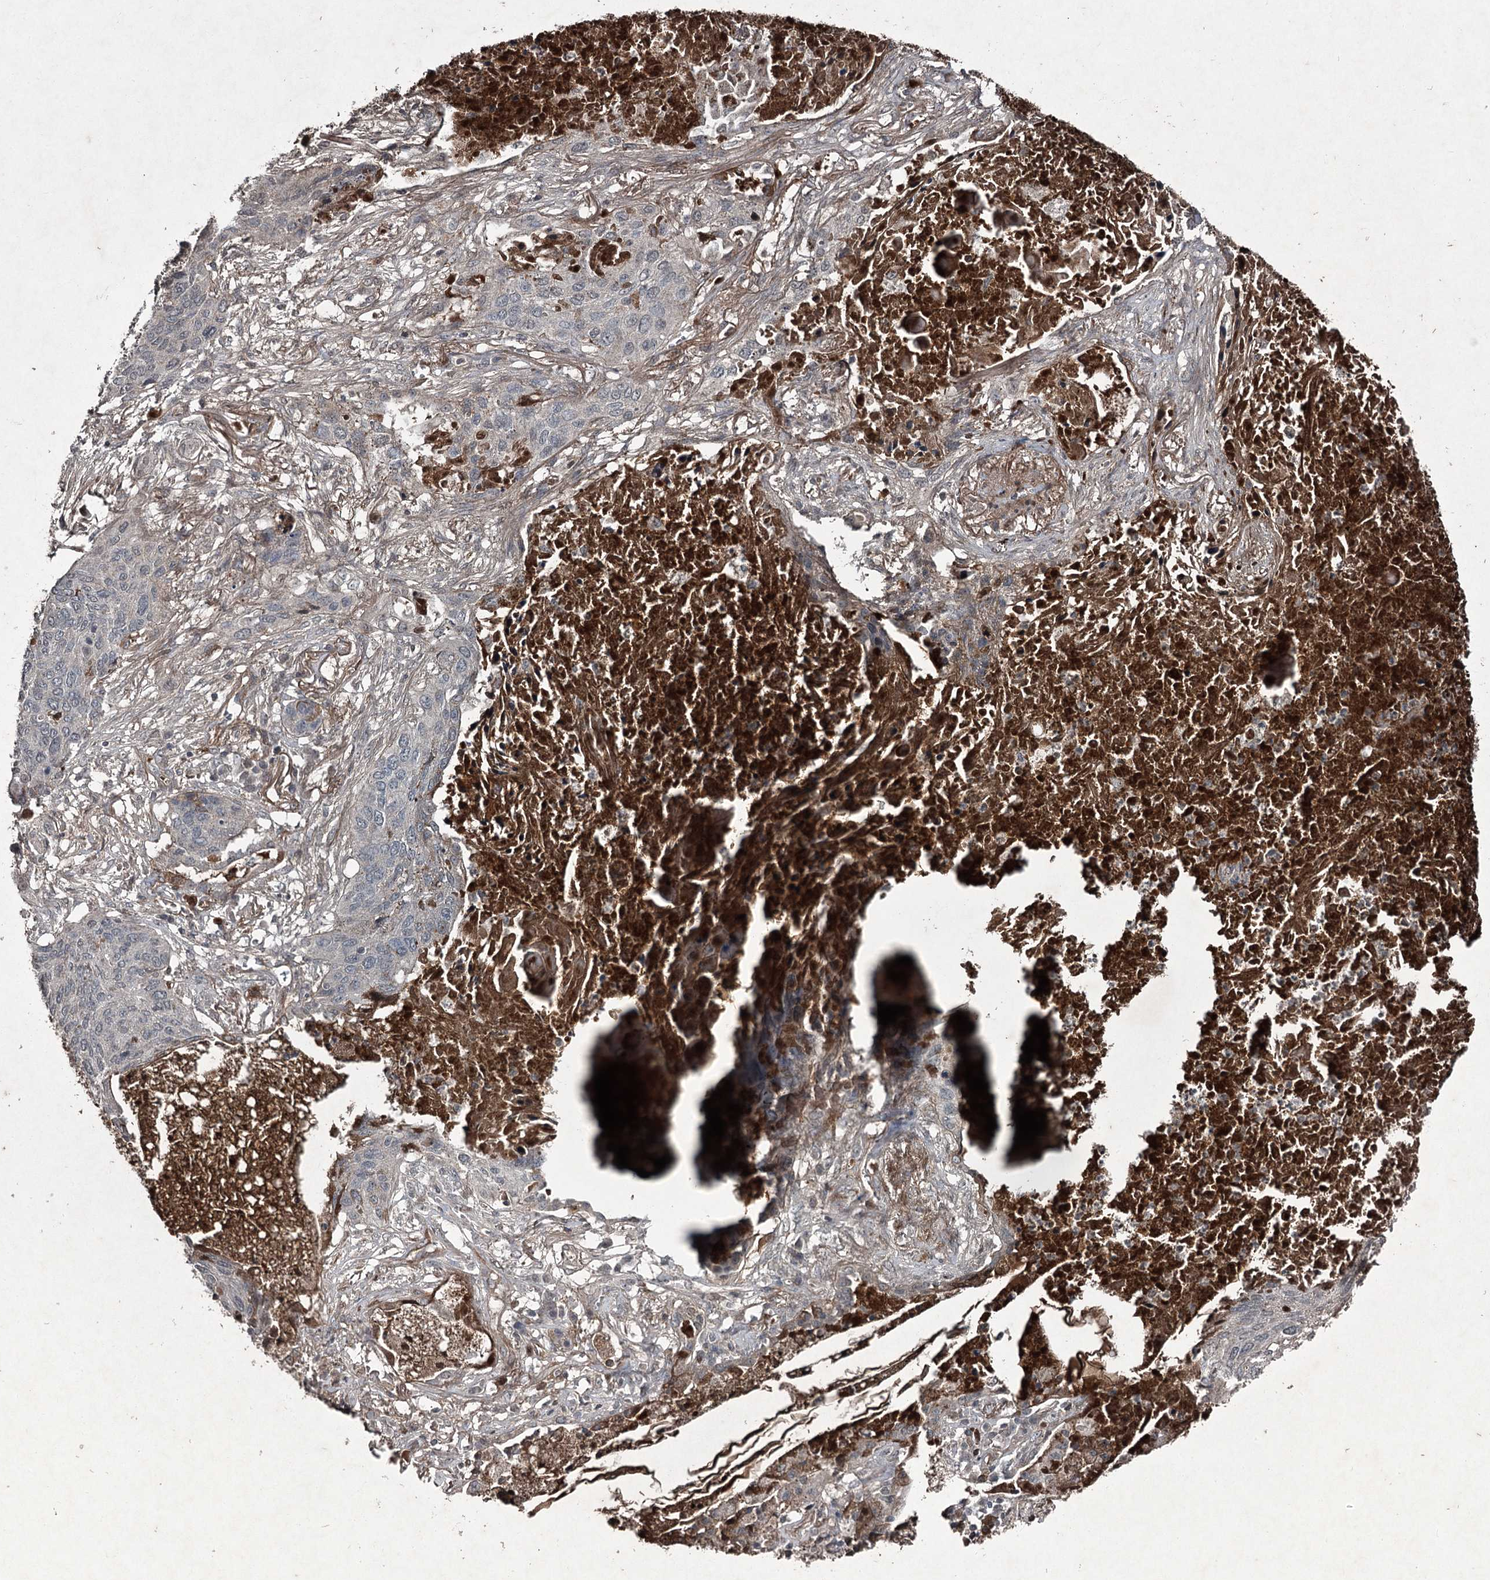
{"staining": {"intensity": "weak", "quantity": "<25%", "location": "cytoplasmic/membranous"}, "tissue": "lung cancer", "cell_type": "Tumor cells", "image_type": "cancer", "snomed": [{"axis": "morphology", "description": "Squamous cell carcinoma, NOS"}, {"axis": "topography", "description": "Lung"}], "caption": "There is no significant staining in tumor cells of squamous cell carcinoma (lung).", "gene": "PGLYRP2", "patient": {"sex": "female", "age": 63}}